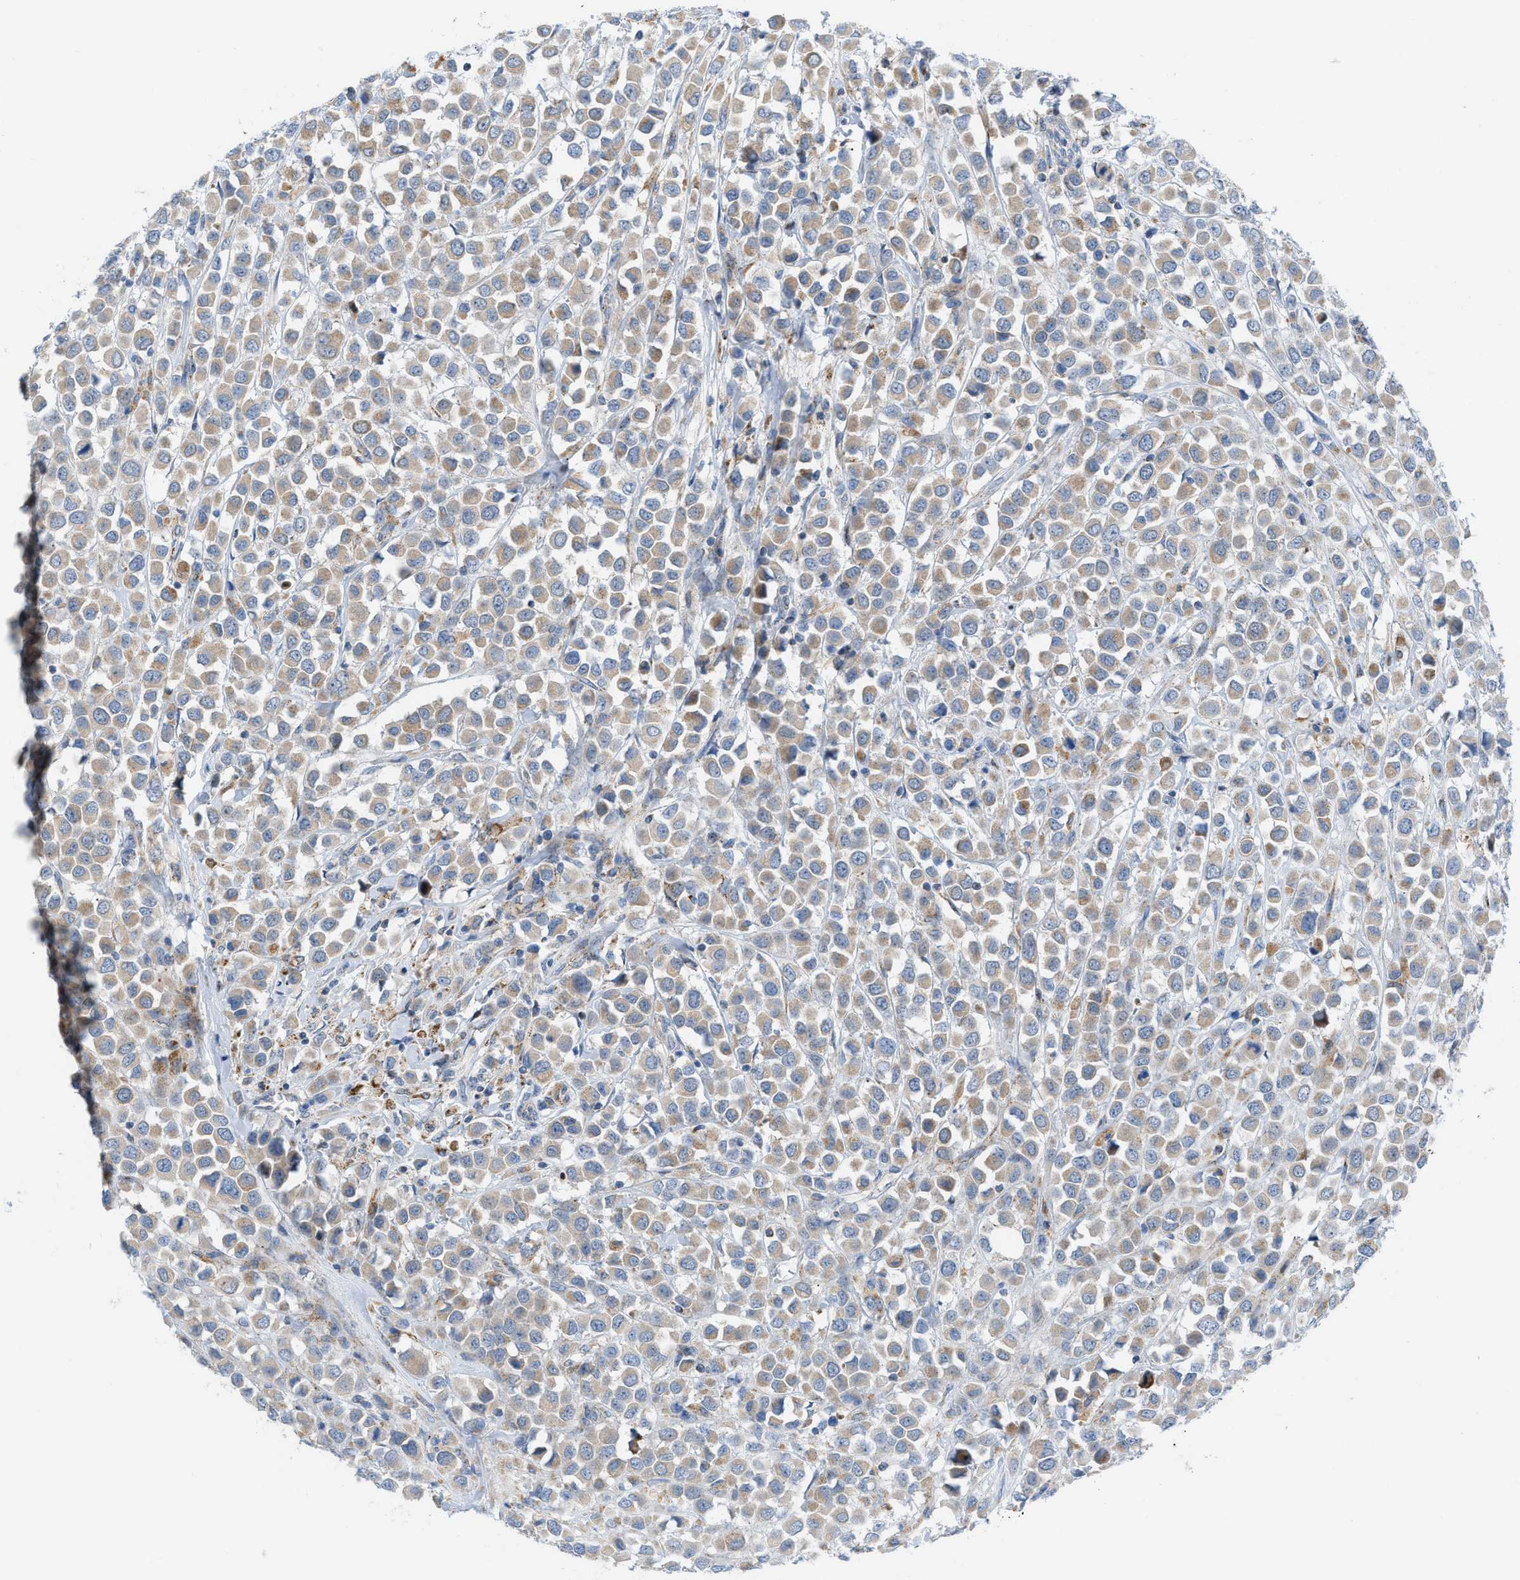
{"staining": {"intensity": "weak", "quantity": ">75%", "location": "cytoplasmic/membranous"}, "tissue": "breast cancer", "cell_type": "Tumor cells", "image_type": "cancer", "snomed": [{"axis": "morphology", "description": "Duct carcinoma"}, {"axis": "topography", "description": "Breast"}], "caption": "Weak cytoplasmic/membranous staining for a protein is present in approximately >75% of tumor cells of breast cancer (invasive ductal carcinoma) using immunohistochemistry.", "gene": "RBBP9", "patient": {"sex": "female", "age": 61}}